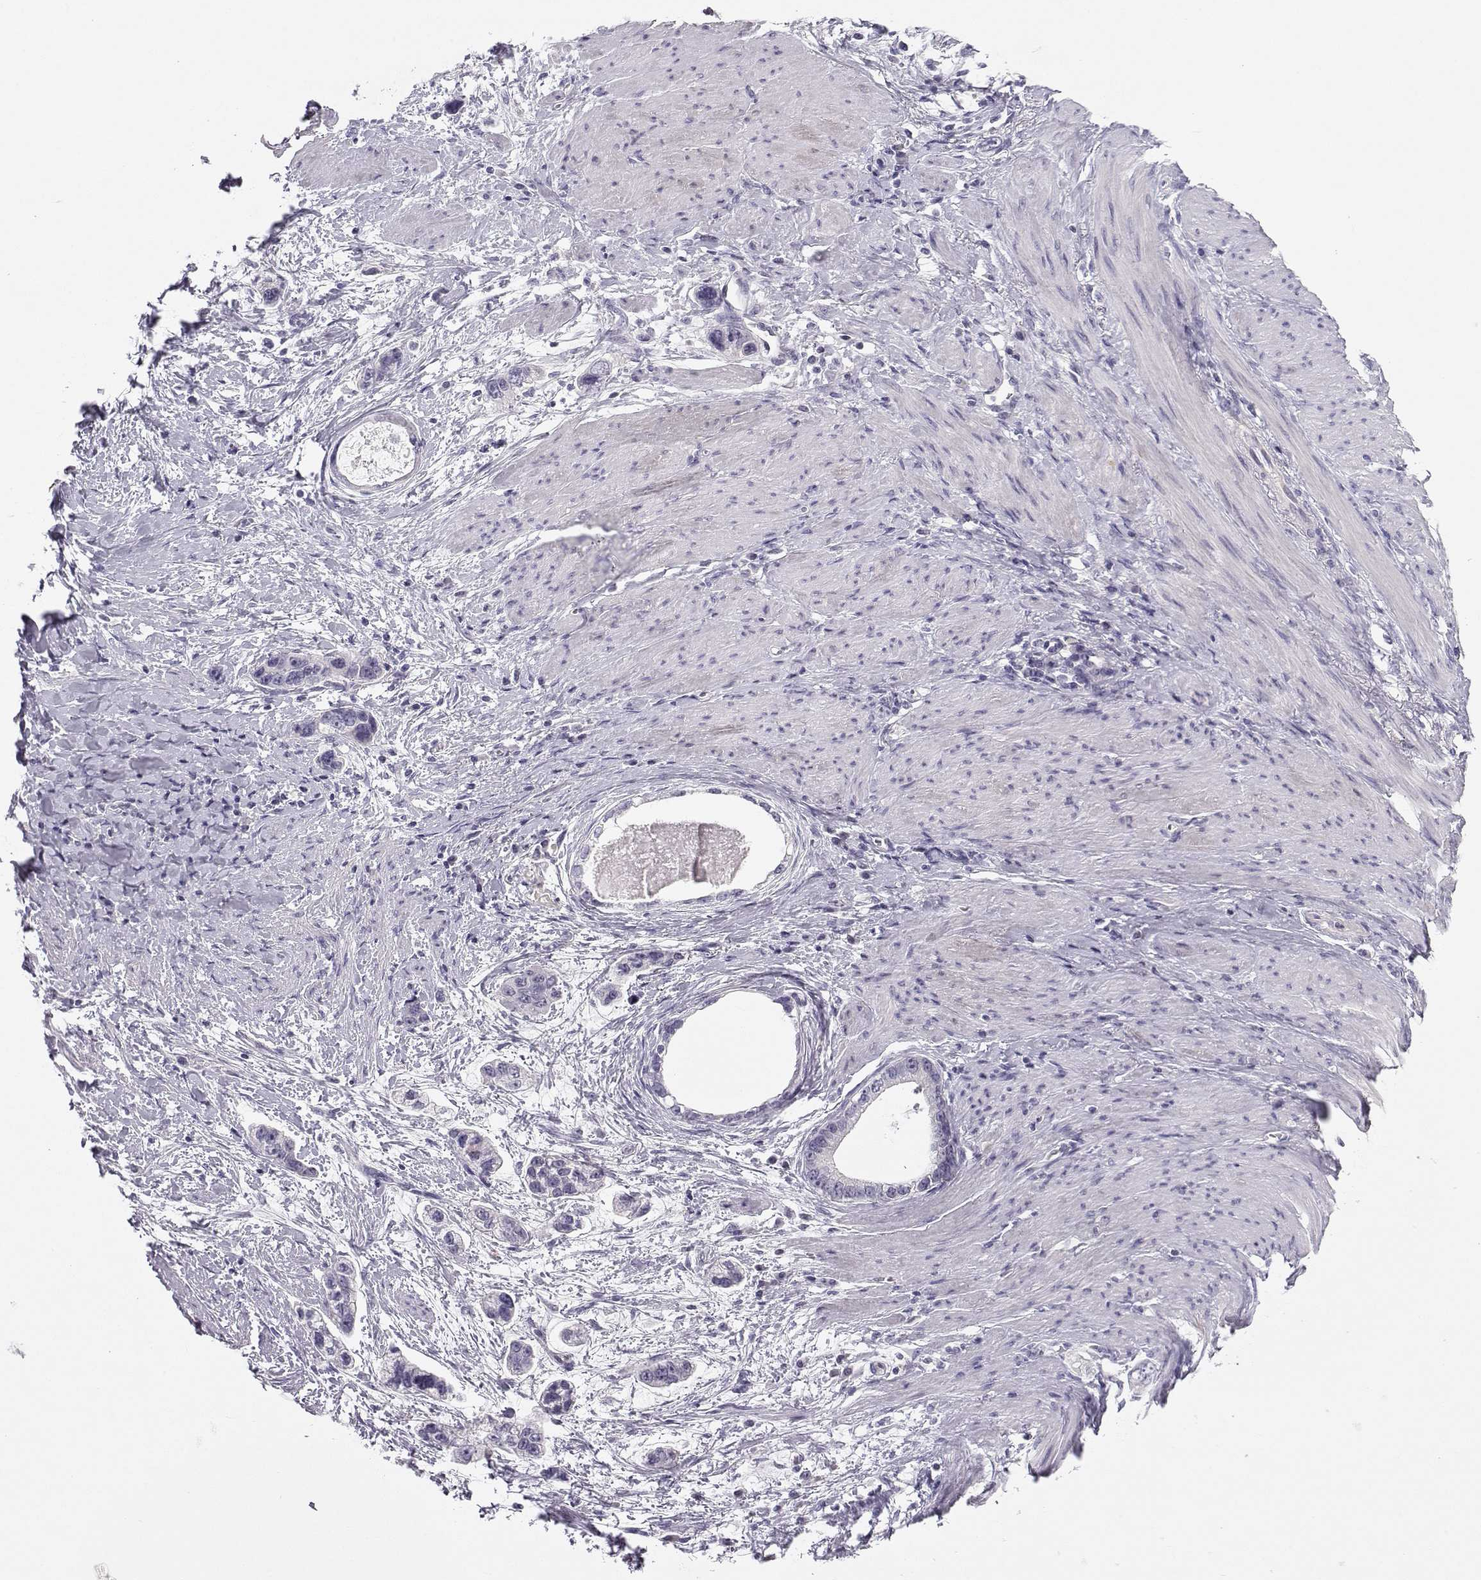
{"staining": {"intensity": "negative", "quantity": "none", "location": "none"}, "tissue": "stomach cancer", "cell_type": "Tumor cells", "image_type": "cancer", "snomed": [{"axis": "morphology", "description": "Adenocarcinoma, NOS"}, {"axis": "topography", "description": "Stomach, lower"}], "caption": "Stomach adenocarcinoma stained for a protein using IHC displays no positivity tumor cells.", "gene": "MROH7", "patient": {"sex": "female", "age": 93}}